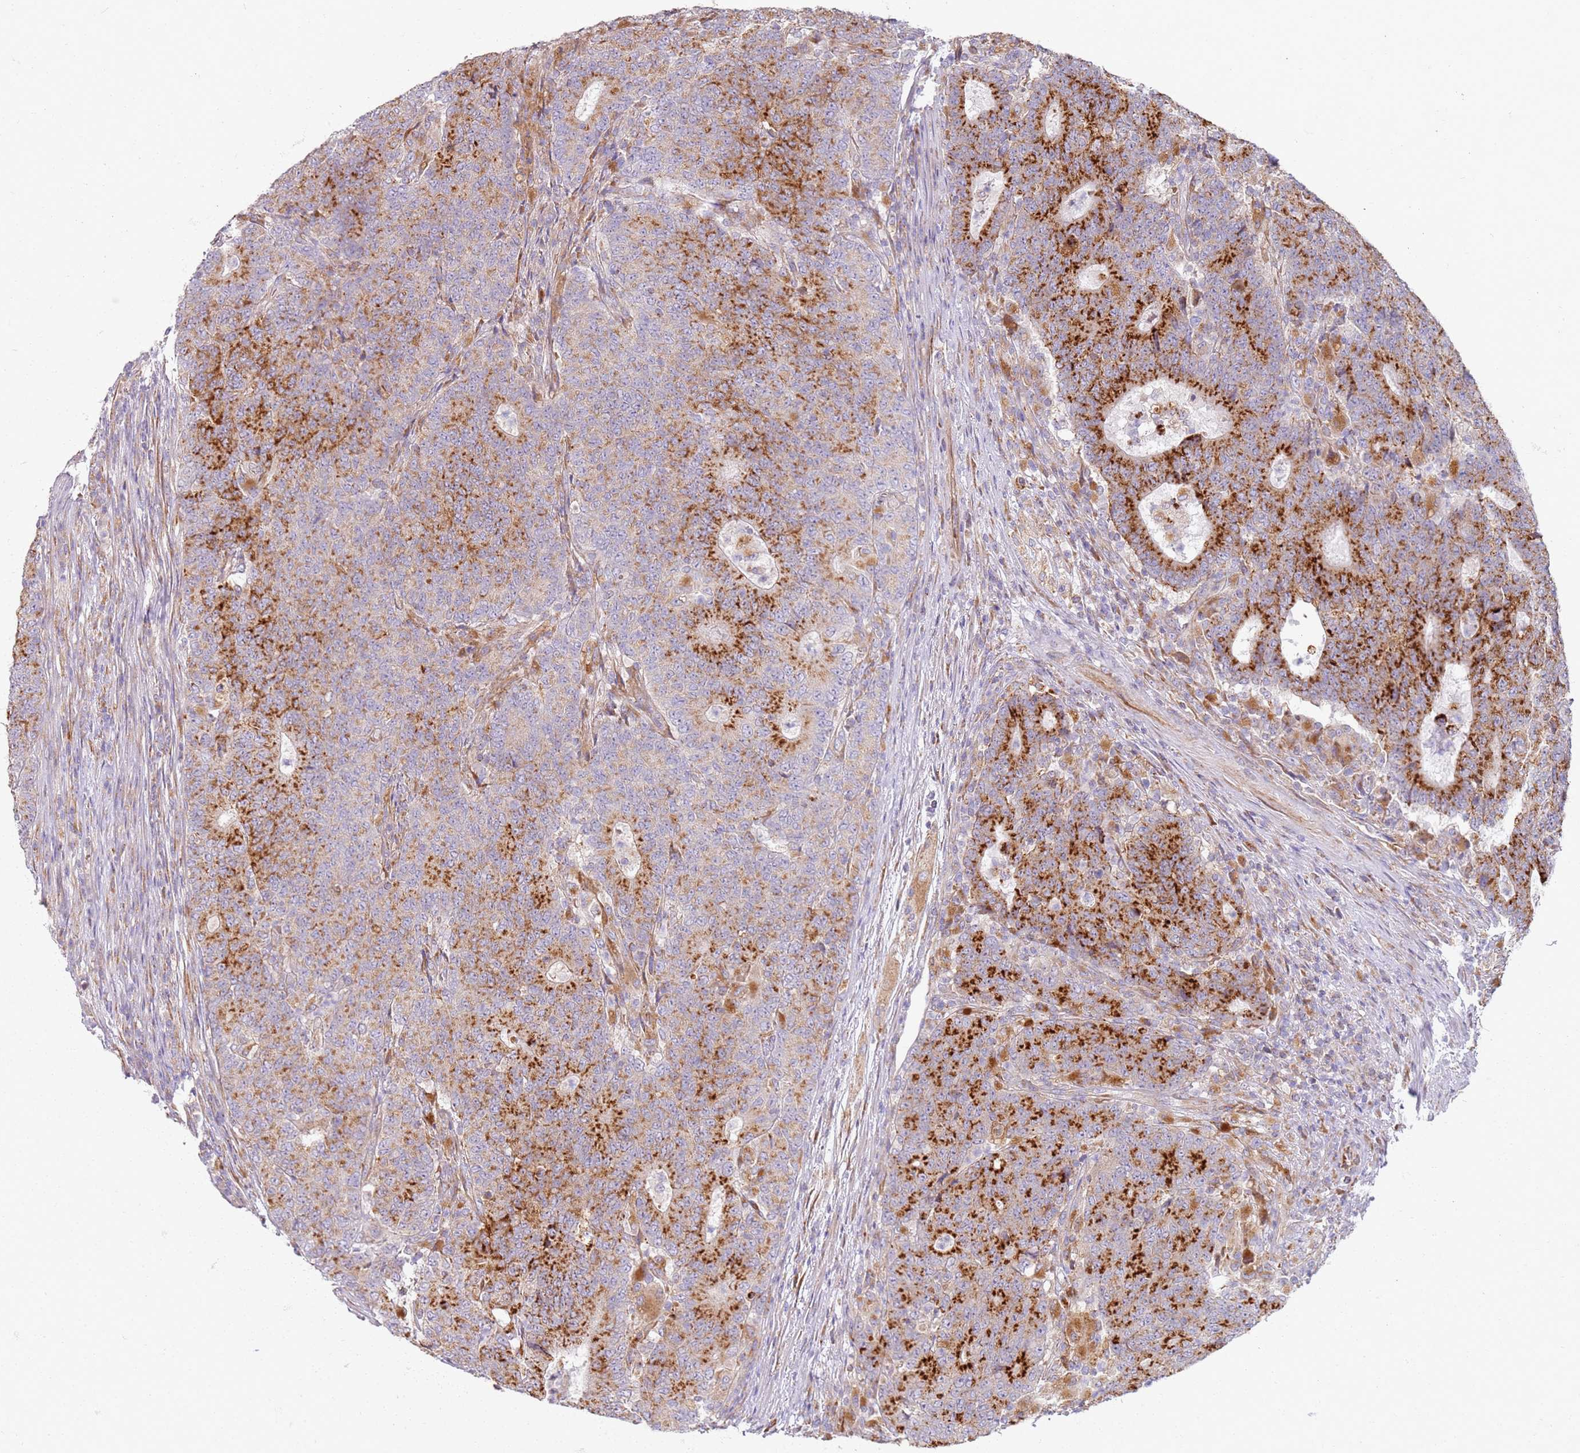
{"staining": {"intensity": "strong", "quantity": ">75%", "location": "cytoplasmic/membranous"}, "tissue": "colorectal cancer", "cell_type": "Tumor cells", "image_type": "cancer", "snomed": [{"axis": "morphology", "description": "Adenocarcinoma, NOS"}, {"axis": "topography", "description": "Colon"}], "caption": "Immunohistochemical staining of colorectal cancer (adenocarcinoma) shows high levels of strong cytoplasmic/membranous protein expression in approximately >75% of tumor cells.", "gene": "PROKR2", "patient": {"sex": "female", "age": 75}}